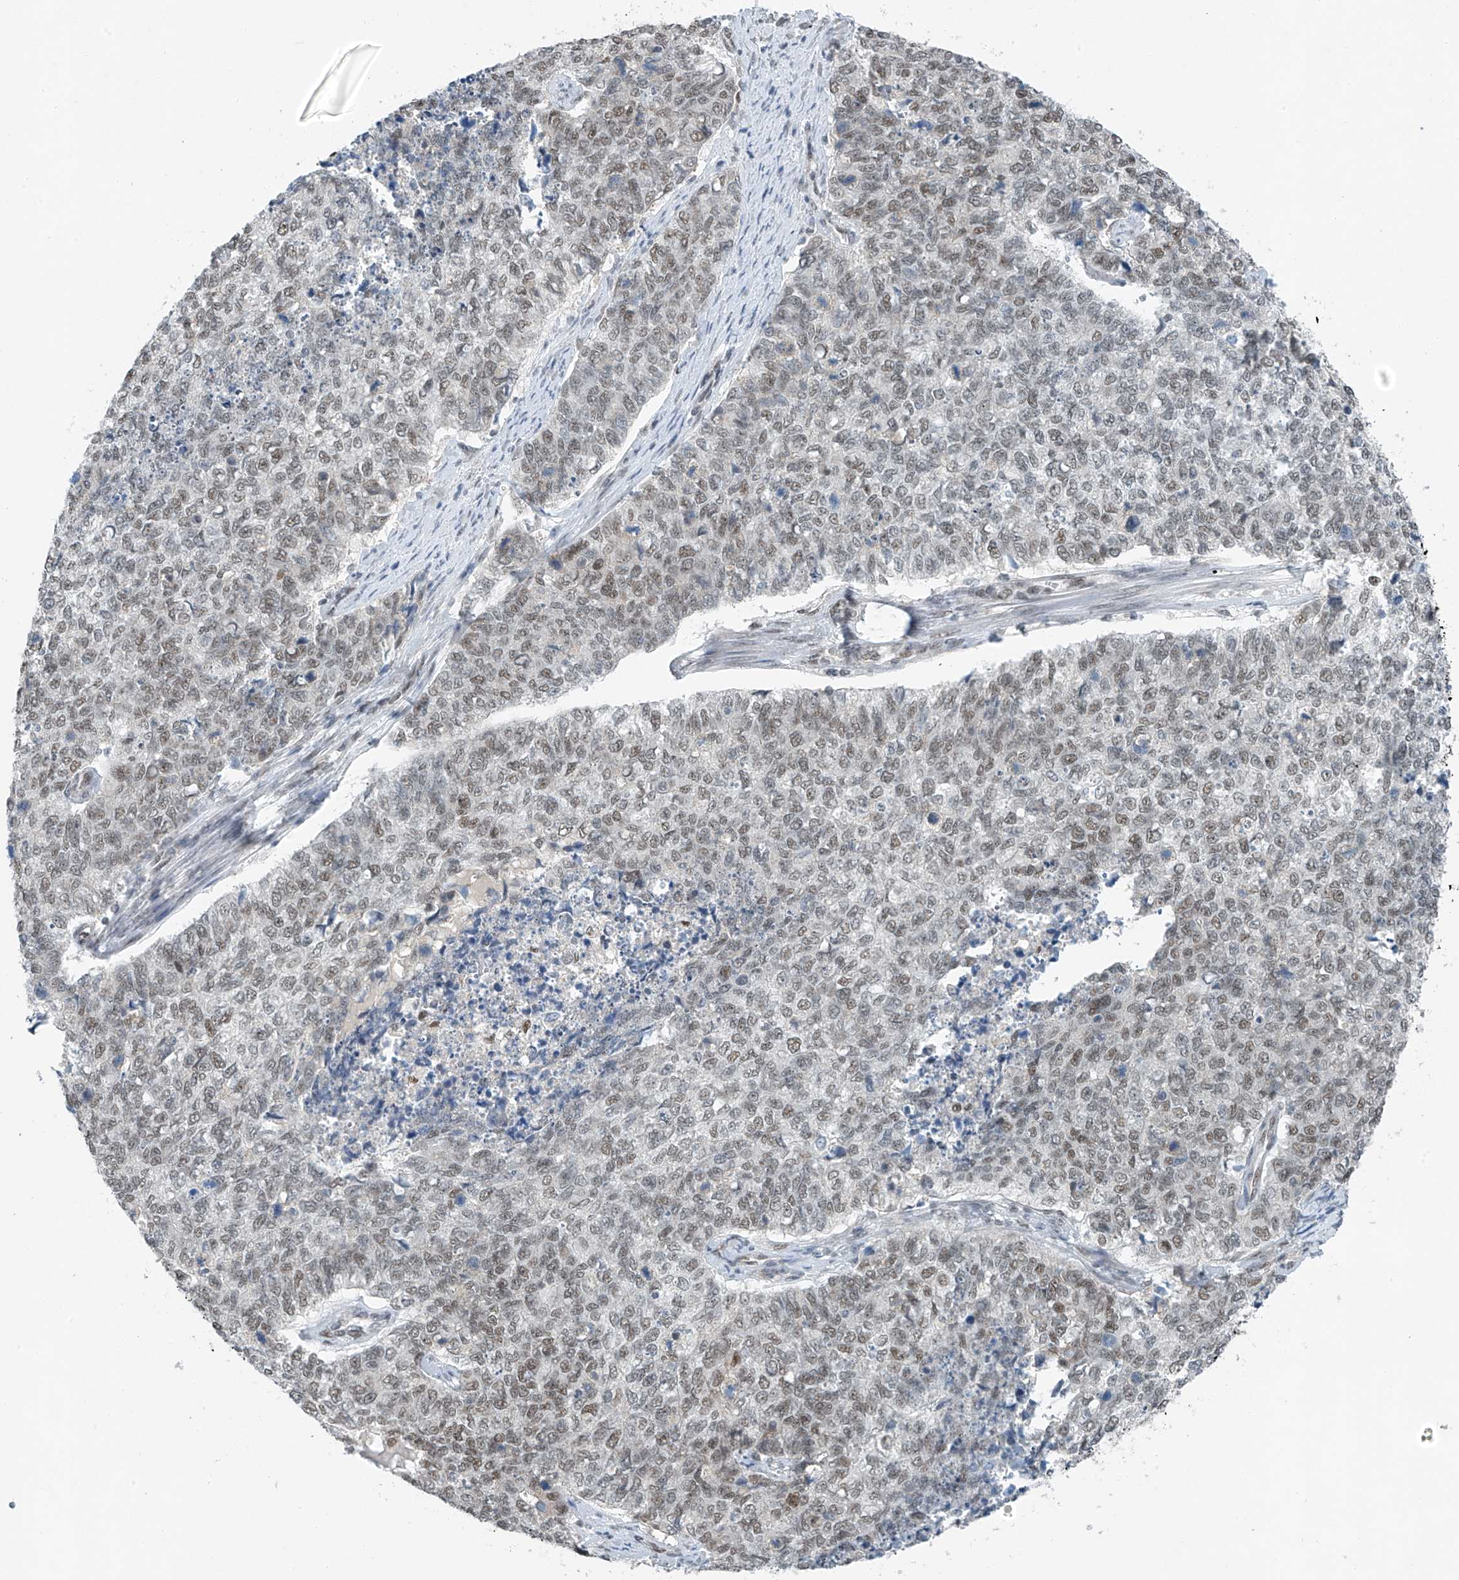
{"staining": {"intensity": "moderate", "quantity": "25%-75%", "location": "nuclear"}, "tissue": "cervical cancer", "cell_type": "Tumor cells", "image_type": "cancer", "snomed": [{"axis": "morphology", "description": "Squamous cell carcinoma, NOS"}, {"axis": "topography", "description": "Cervix"}], "caption": "Protein staining displays moderate nuclear expression in approximately 25%-75% of tumor cells in cervical cancer (squamous cell carcinoma).", "gene": "TAF8", "patient": {"sex": "female", "age": 63}}